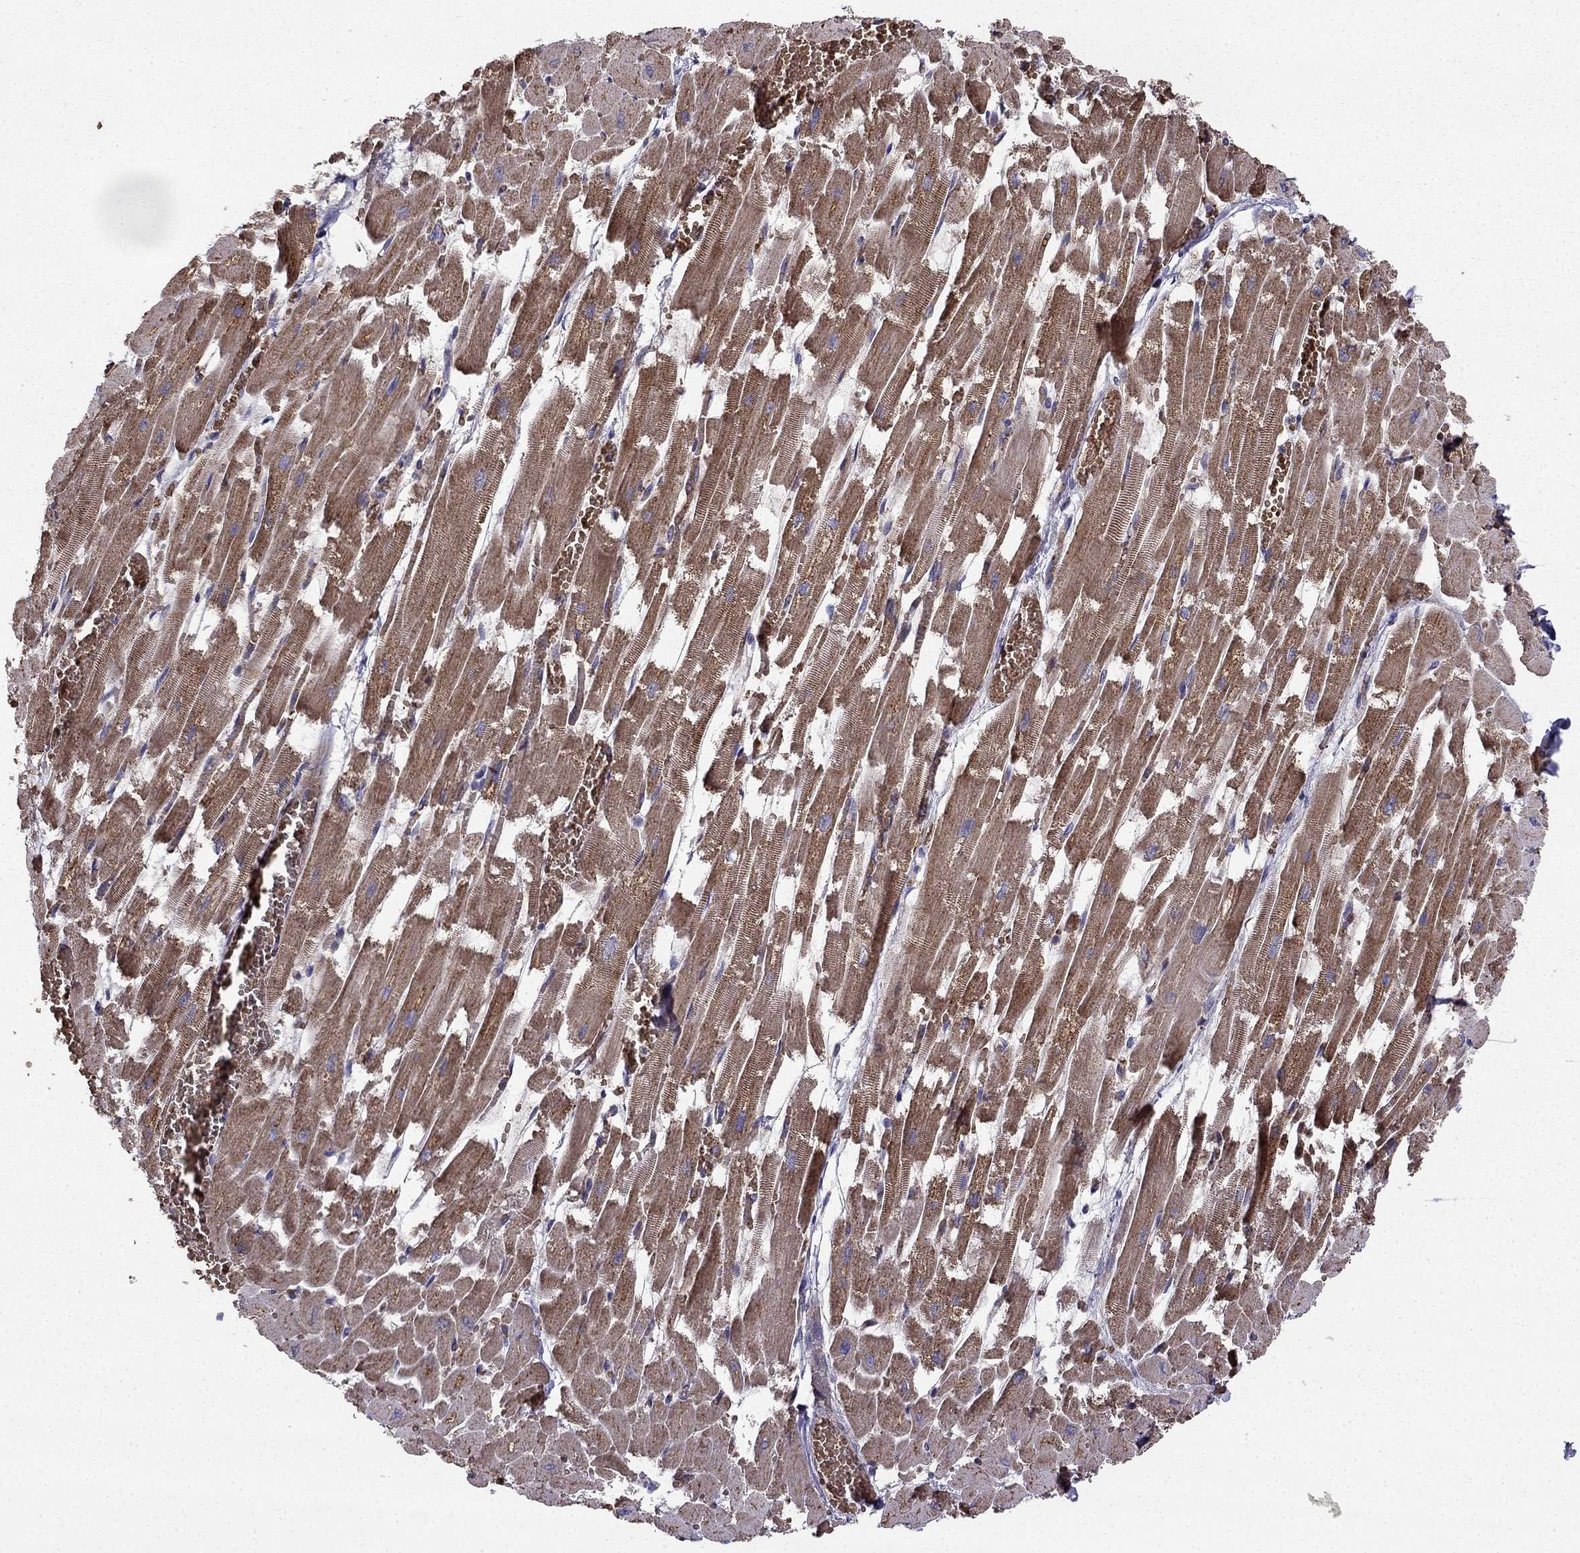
{"staining": {"intensity": "strong", "quantity": "25%-75%", "location": "cytoplasmic/membranous"}, "tissue": "heart muscle", "cell_type": "Cardiomyocytes", "image_type": "normal", "snomed": [{"axis": "morphology", "description": "Normal tissue, NOS"}, {"axis": "topography", "description": "Heart"}], "caption": "Immunohistochemistry staining of unremarkable heart muscle, which demonstrates high levels of strong cytoplasmic/membranous staining in approximately 25%-75% of cardiomyocytes indicating strong cytoplasmic/membranous protein staining. The staining was performed using DAB (brown) for protein detection and nuclei were counterstained in hematoxylin (blue).", "gene": "B4GALT7", "patient": {"sex": "female", "age": 52}}